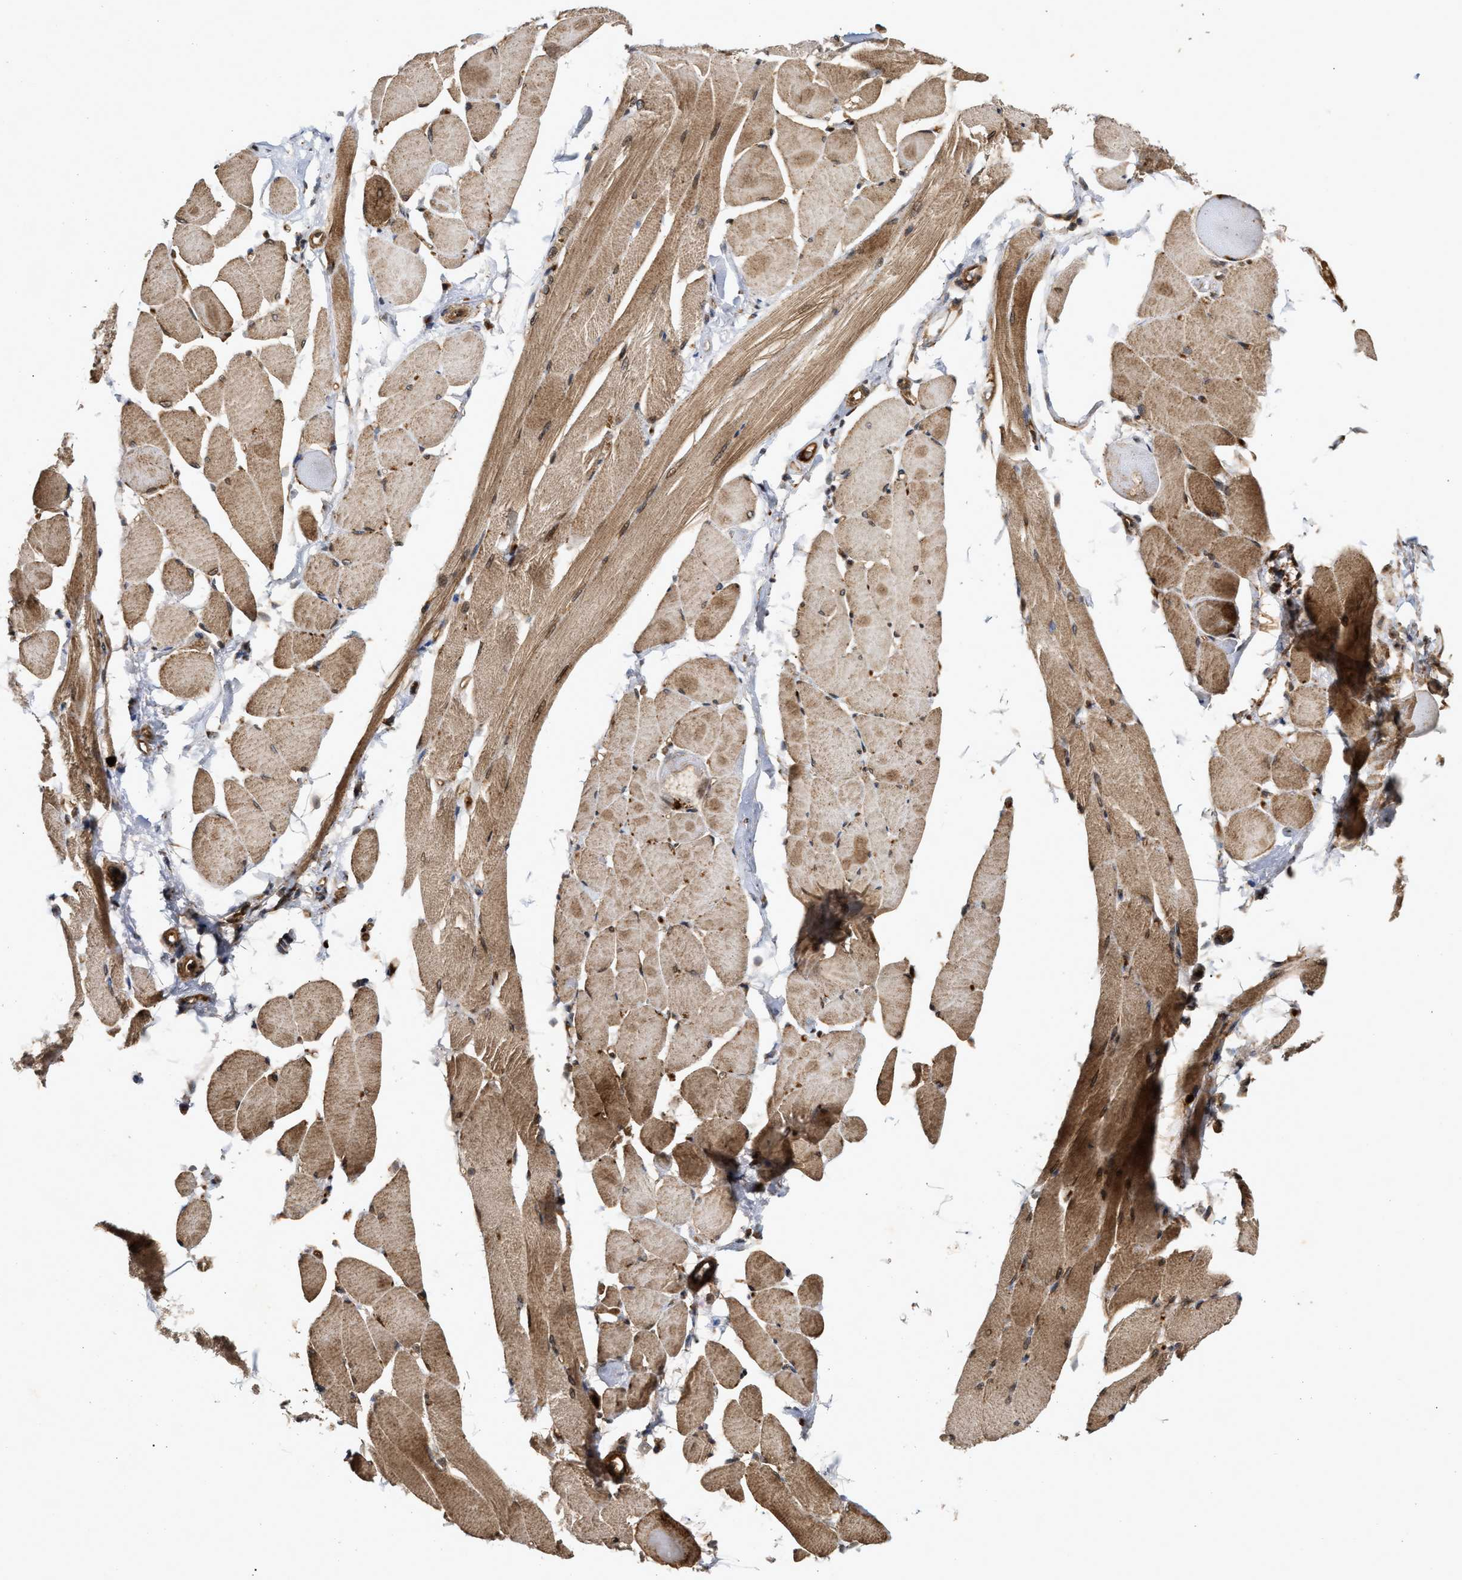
{"staining": {"intensity": "moderate", "quantity": ">75%", "location": "cytoplasmic/membranous"}, "tissue": "skeletal muscle", "cell_type": "Myocytes", "image_type": "normal", "snomed": [{"axis": "morphology", "description": "Normal tissue, NOS"}, {"axis": "topography", "description": "Skeletal muscle"}, {"axis": "topography", "description": "Peripheral nerve tissue"}], "caption": "Protein staining reveals moderate cytoplasmic/membranous expression in about >75% of myocytes in normal skeletal muscle. (Brightfield microscopy of DAB IHC at high magnification).", "gene": "CFLAR", "patient": {"sex": "female", "age": 84}}